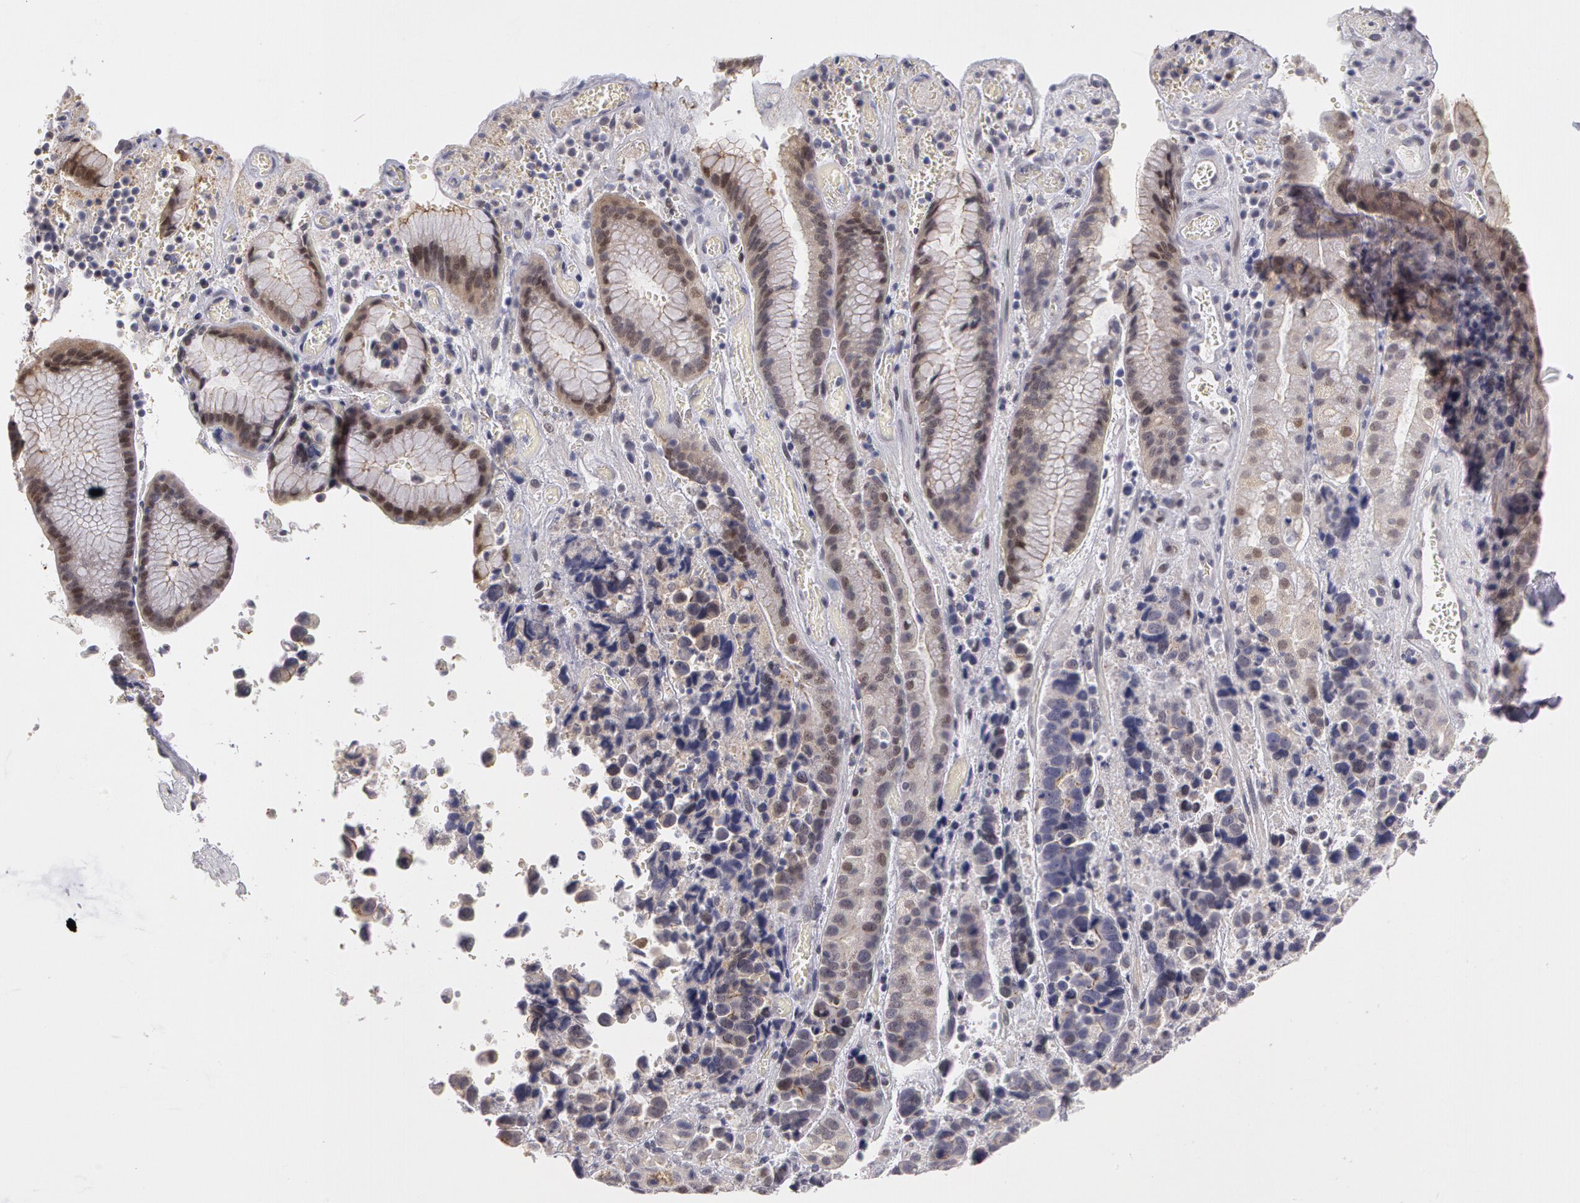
{"staining": {"intensity": "negative", "quantity": "none", "location": "none"}, "tissue": "stomach cancer", "cell_type": "Tumor cells", "image_type": "cancer", "snomed": [{"axis": "morphology", "description": "Adenocarcinoma, NOS"}, {"axis": "topography", "description": "Stomach, upper"}], "caption": "DAB immunohistochemical staining of human stomach cancer exhibits no significant staining in tumor cells.", "gene": "PRICKLE1", "patient": {"sex": "male", "age": 71}}